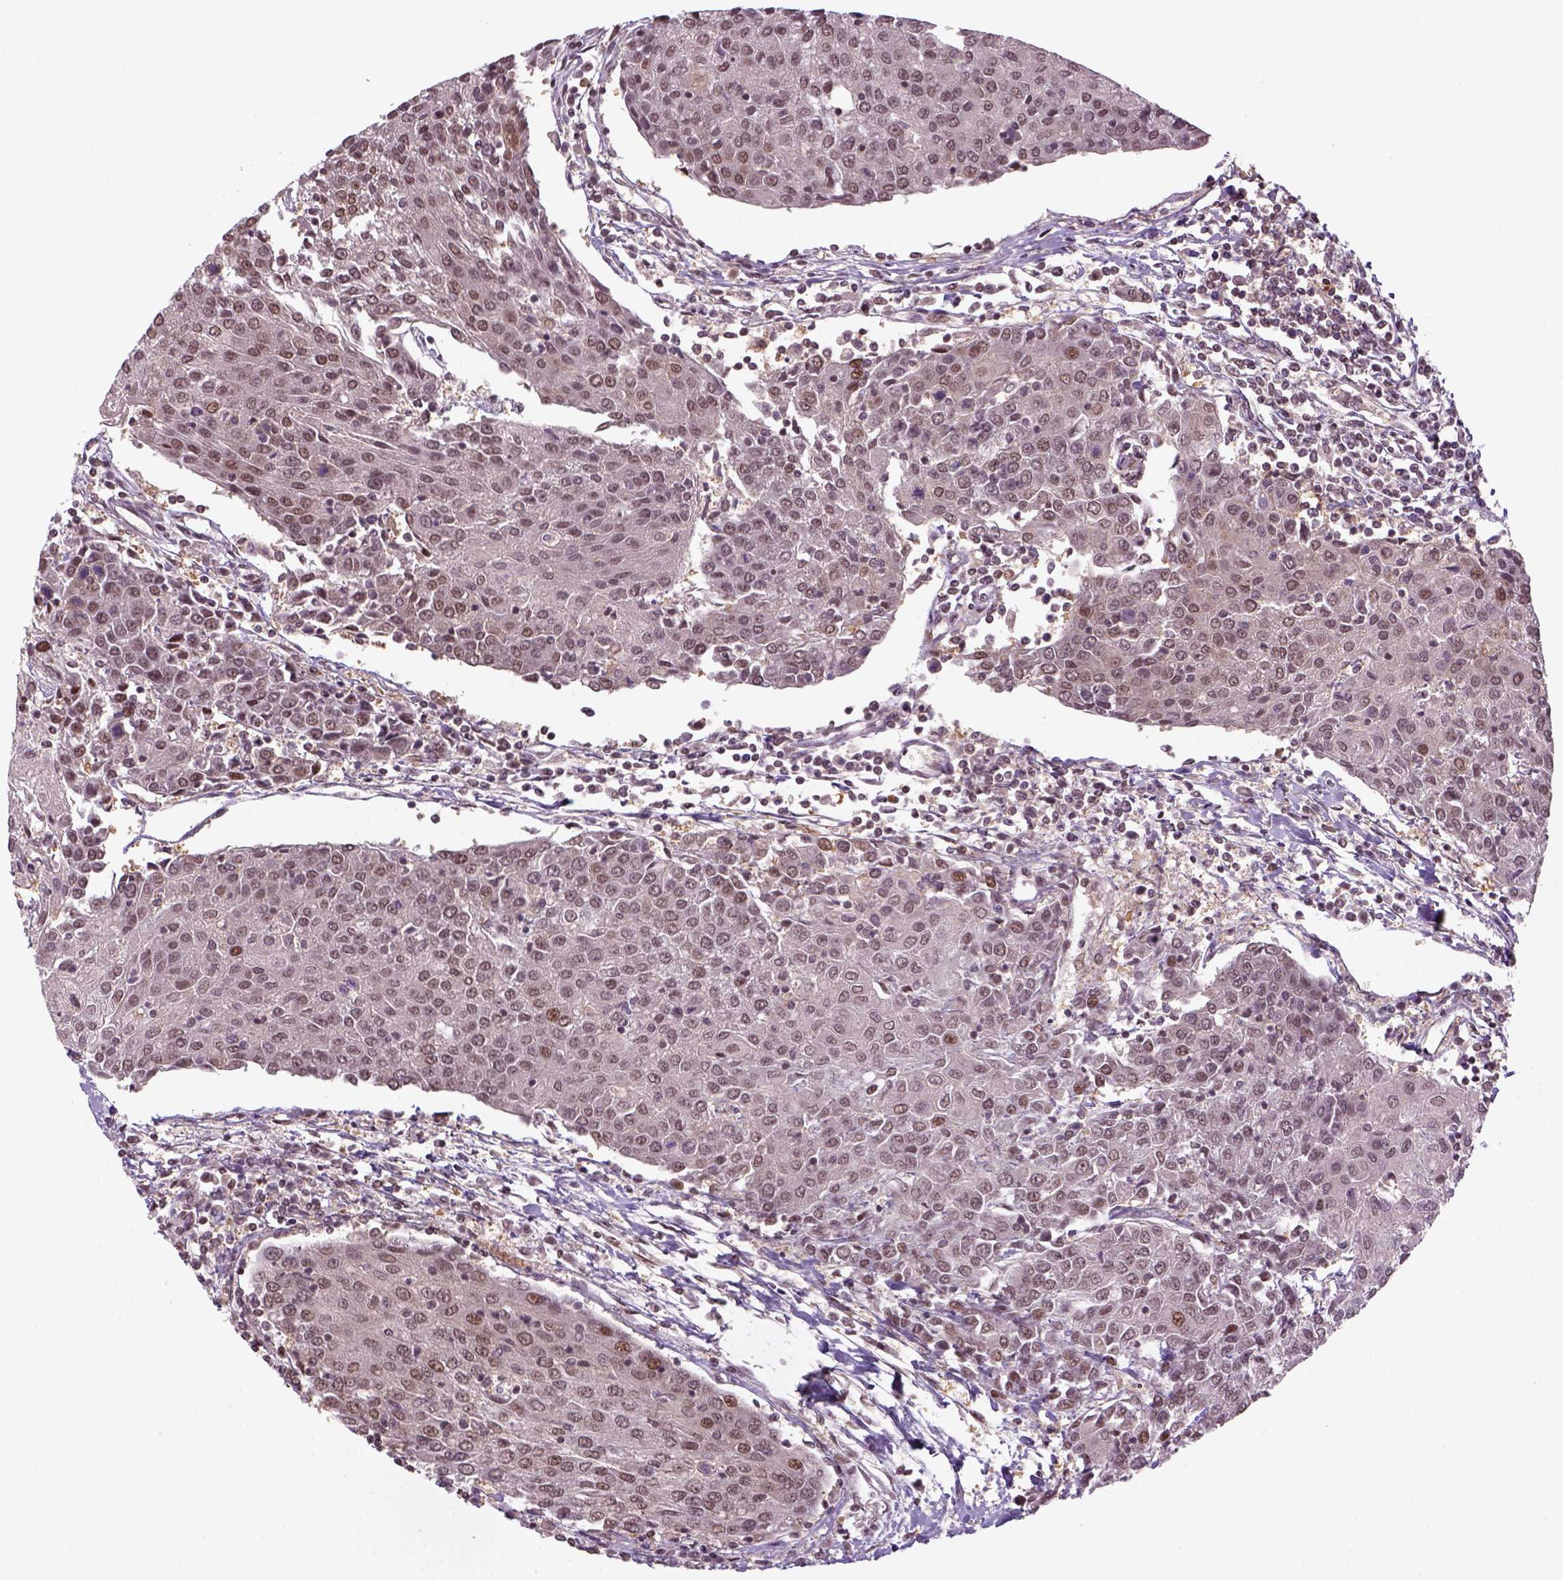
{"staining": {"intensity": "weak", "quantity": ">75%", "location": "nuclear"}, "tissue": "urothelial cancer", "cell_type": "Tumor cells", "image_type": "cancer", "snomed": [{"axis": "morphology", "description": "Urothelial carcinoma, High grade"}, {"axis": "topography", "description": "Urinary bladder"}], "caption": "This is a micrograph of immunohistochemistry staining of high-grade urothelial carcinoma, which shows weak expression in the nuclear of tumor cells.", "gene": "GOT1", "patient": {"sex": "female", "age": 85}}